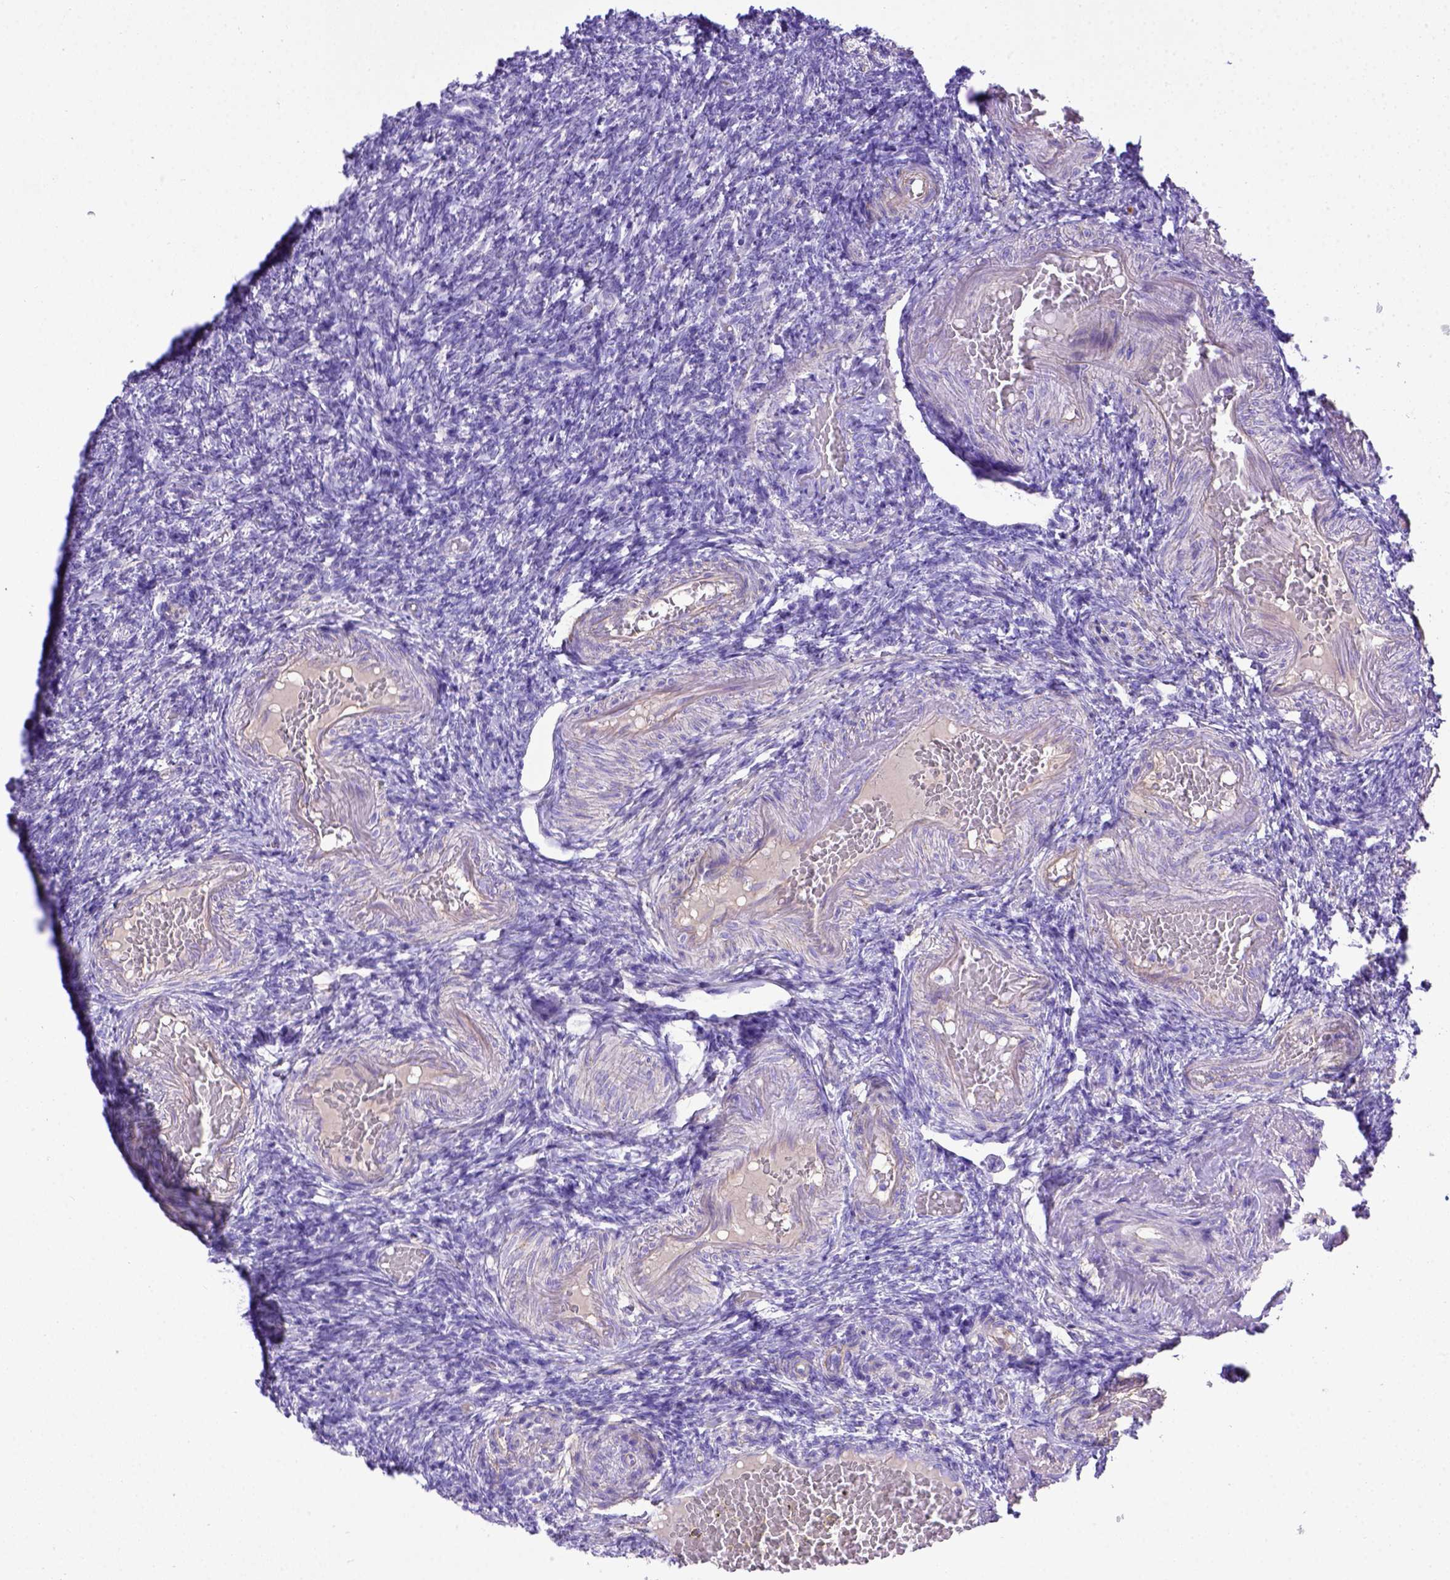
{"staining": {"intensity": "negative", "quantity": "none", "location": "none"}, "tissue": "ovary", "cell_type": "Follicle cells", "image_type": "normal", "snomed": [{"axis": "morphology", "description": "Normal tissue, NOS"}, {"axis": "topography", "description": "Ovary"}], "caption": "High power microscopy photomicrograph of an immunohistochemistry micrograph of unremarkable ovary, revealing no significant staining in follicle cells.", "gene": "LRRC18", "patient": {"sex": "female", "age": 39}}